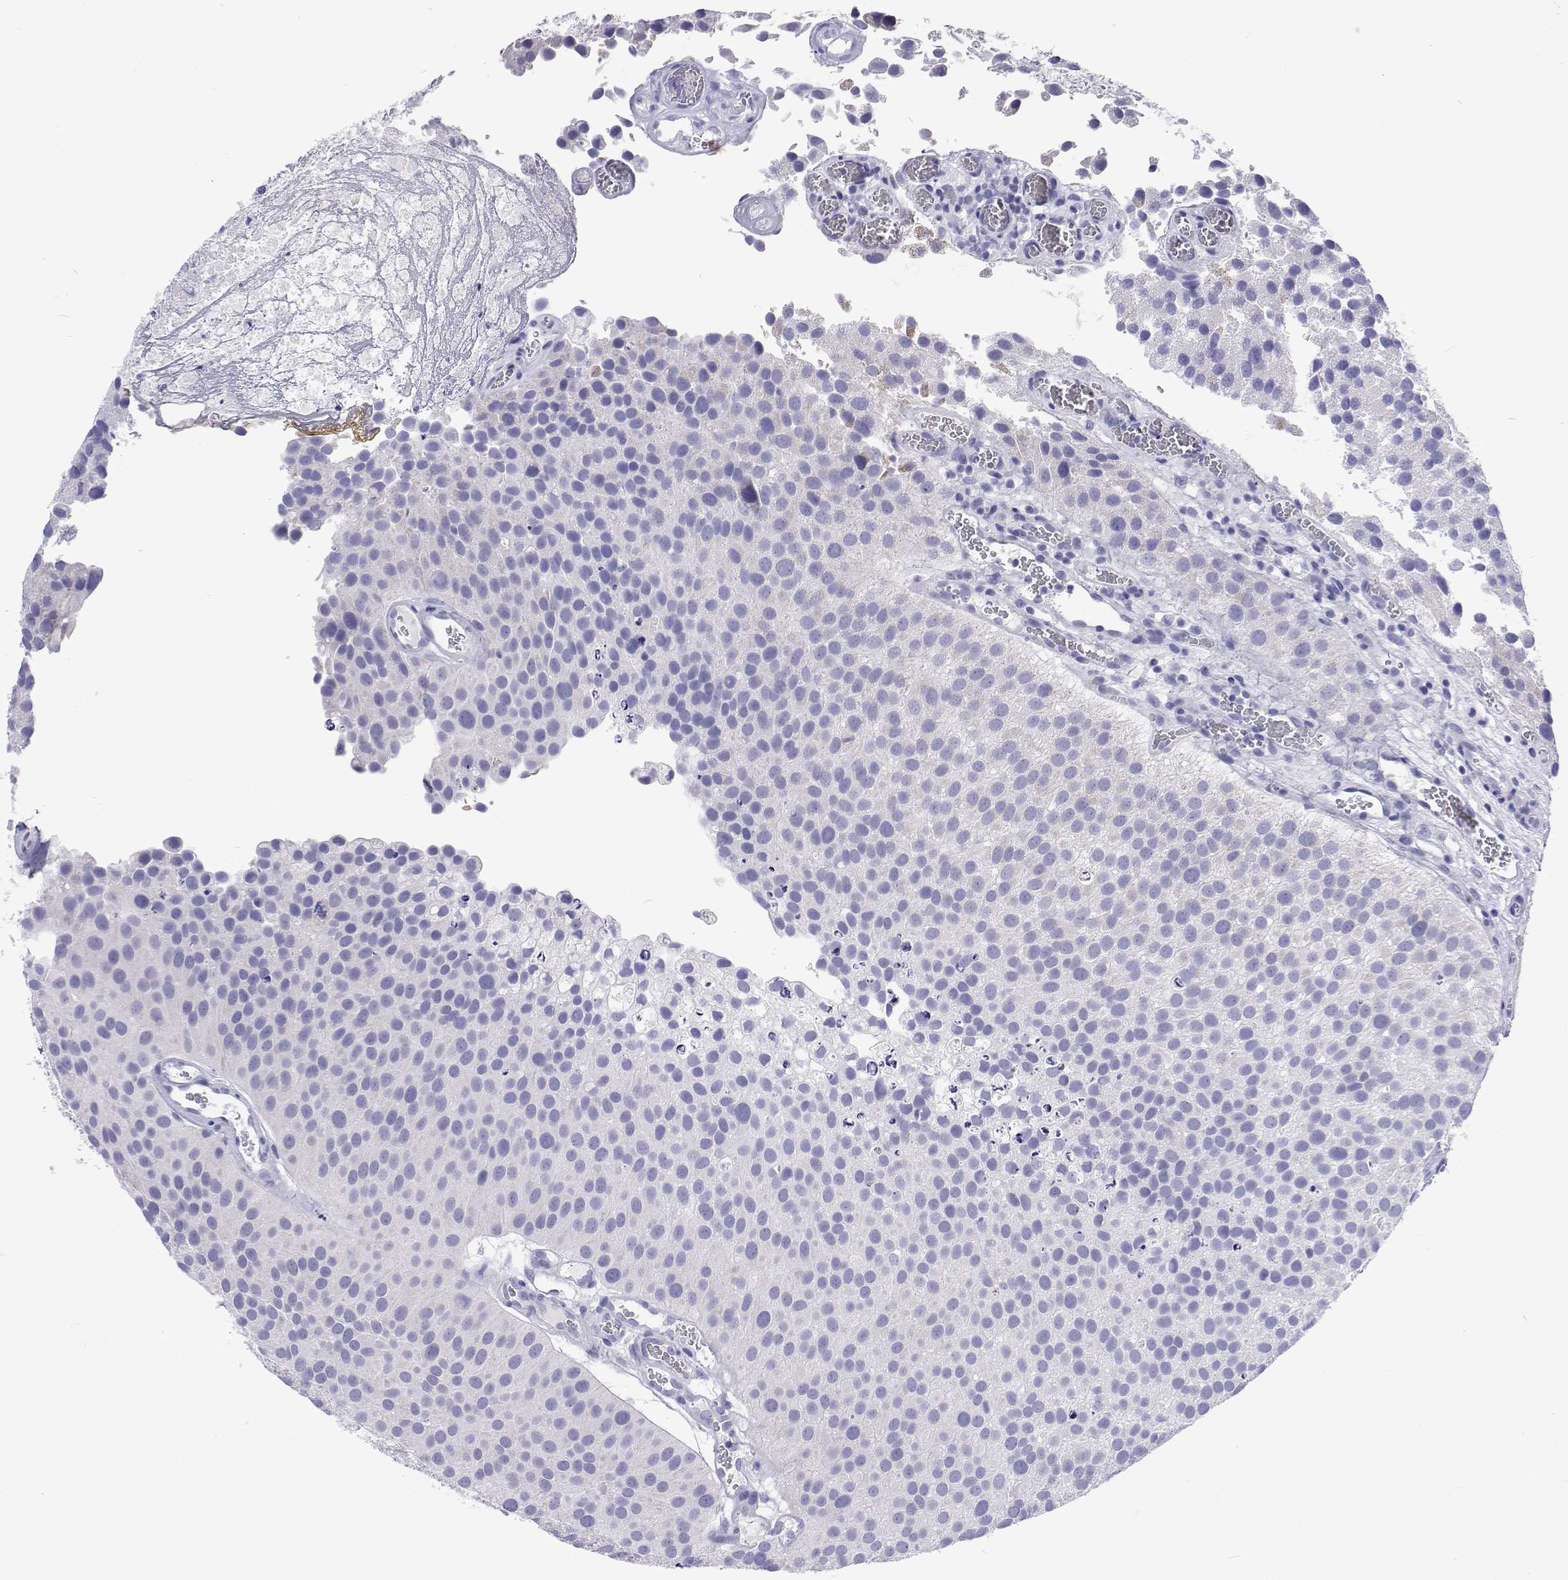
{"staining": {"intensity": "negative", "quantity": "none", "location": "none"}, "tissue": "urothelial cancer", "cell_type": "Tumor cells", "image_type": "cancer", "snomed": [{"axis": "morphology", "description": "Urothelial carcinoma, Low grade"}, {"axis": "topography", "description": "Urinary bladder"}], "caption": "Tumor cells are negative for protein expression in human urothelial carcinoma (low-grade).", "gene": "UMODL1", "patient": {"sex": "female", "age": 69}}